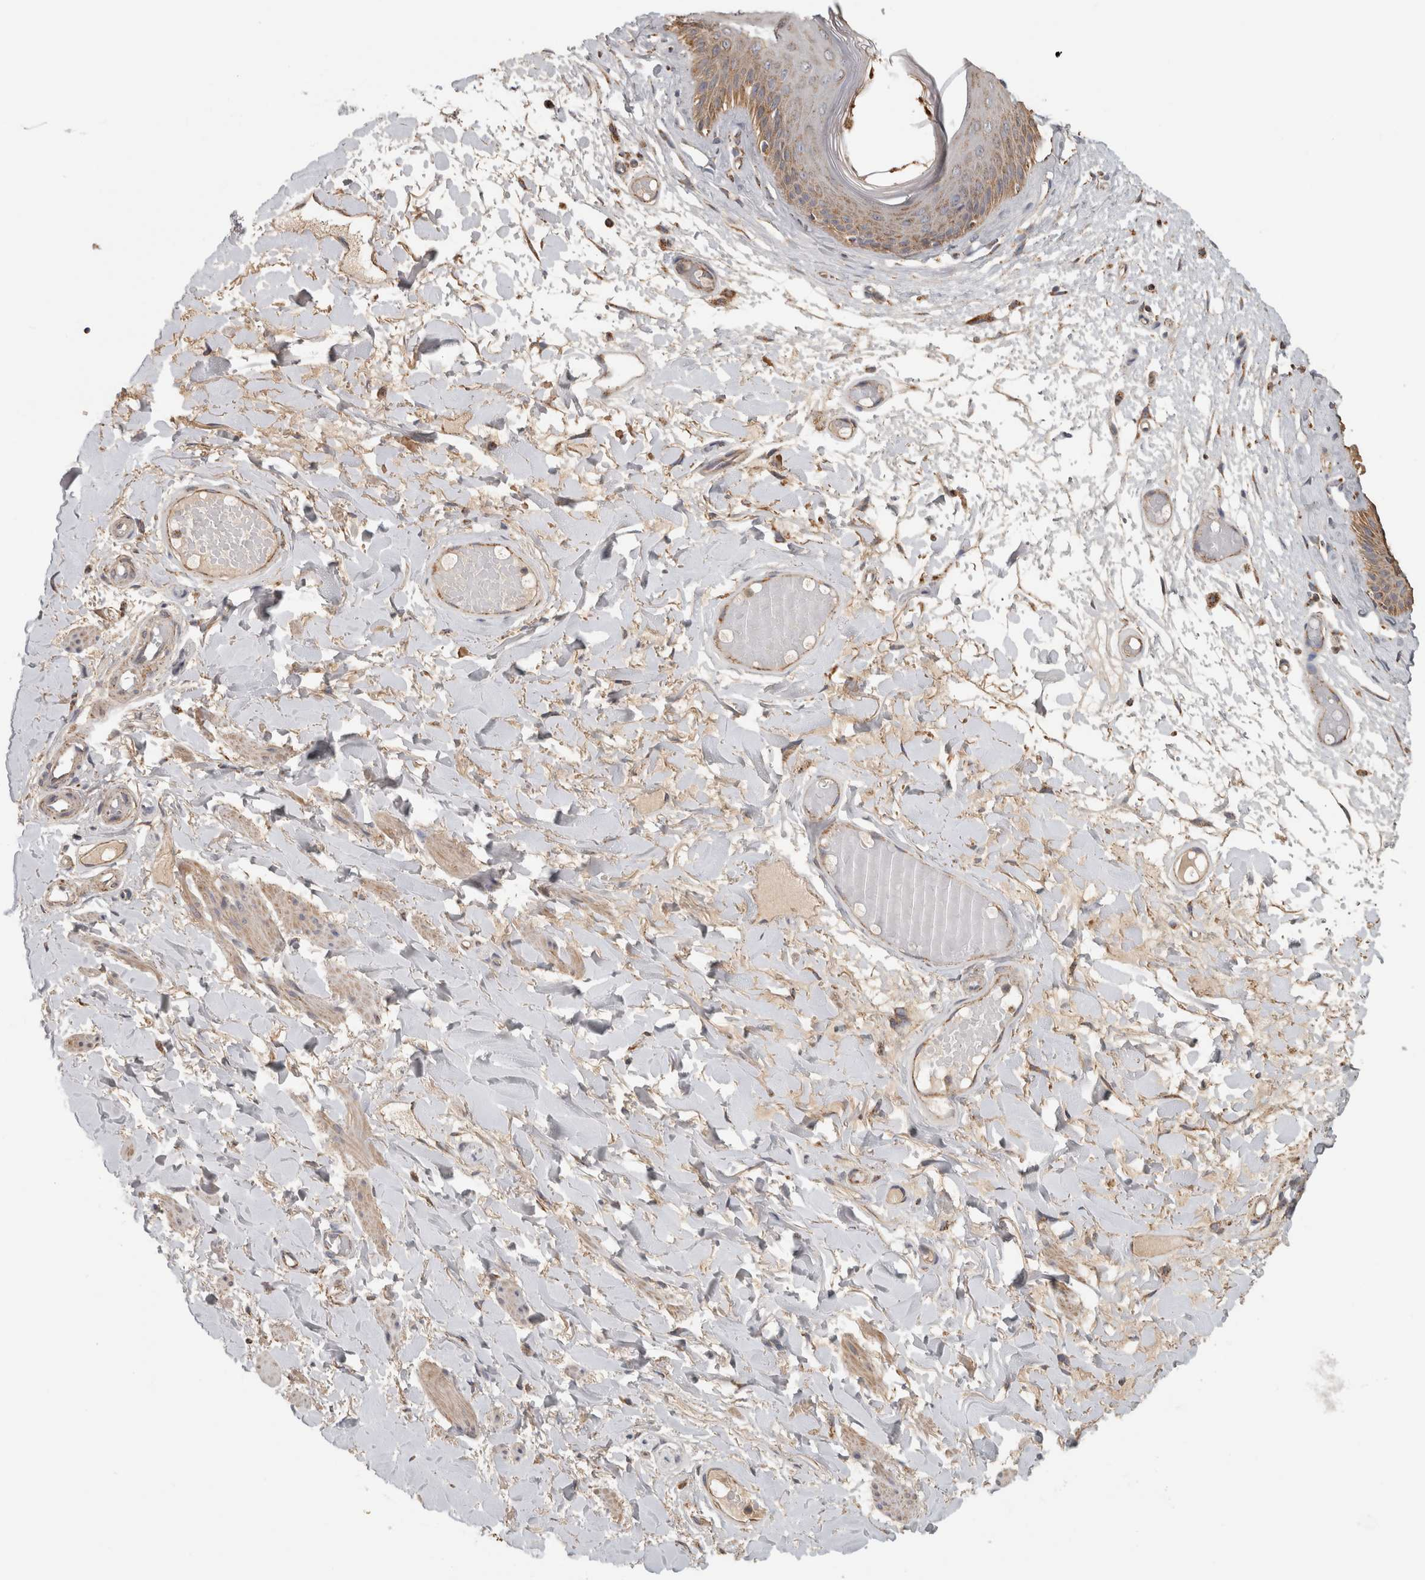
{"staining": {"intensity": "moderate", "quantity": "<25%", "location": "cytoplasmic/membranous"}, "tissue": "skin", "cell_type": "Epidermal cells", "image_type": "normal", "snomed": [{"axis": "morphology", "description": "Normal tissue, NOS"}, {"axis": "topography", "description": "Vulva"}], "caption": "Epidermal cells exhibit moderate cytoplasmic/membranous positivity in approximately <25% of cells in normal skin. (Stains: DAB in brown, nuclei in blue, Microscopy: brightfield microscopy at high magnification).", "gene": "ST8SIA1", "patient": {"sex": "female", "age": 73}}